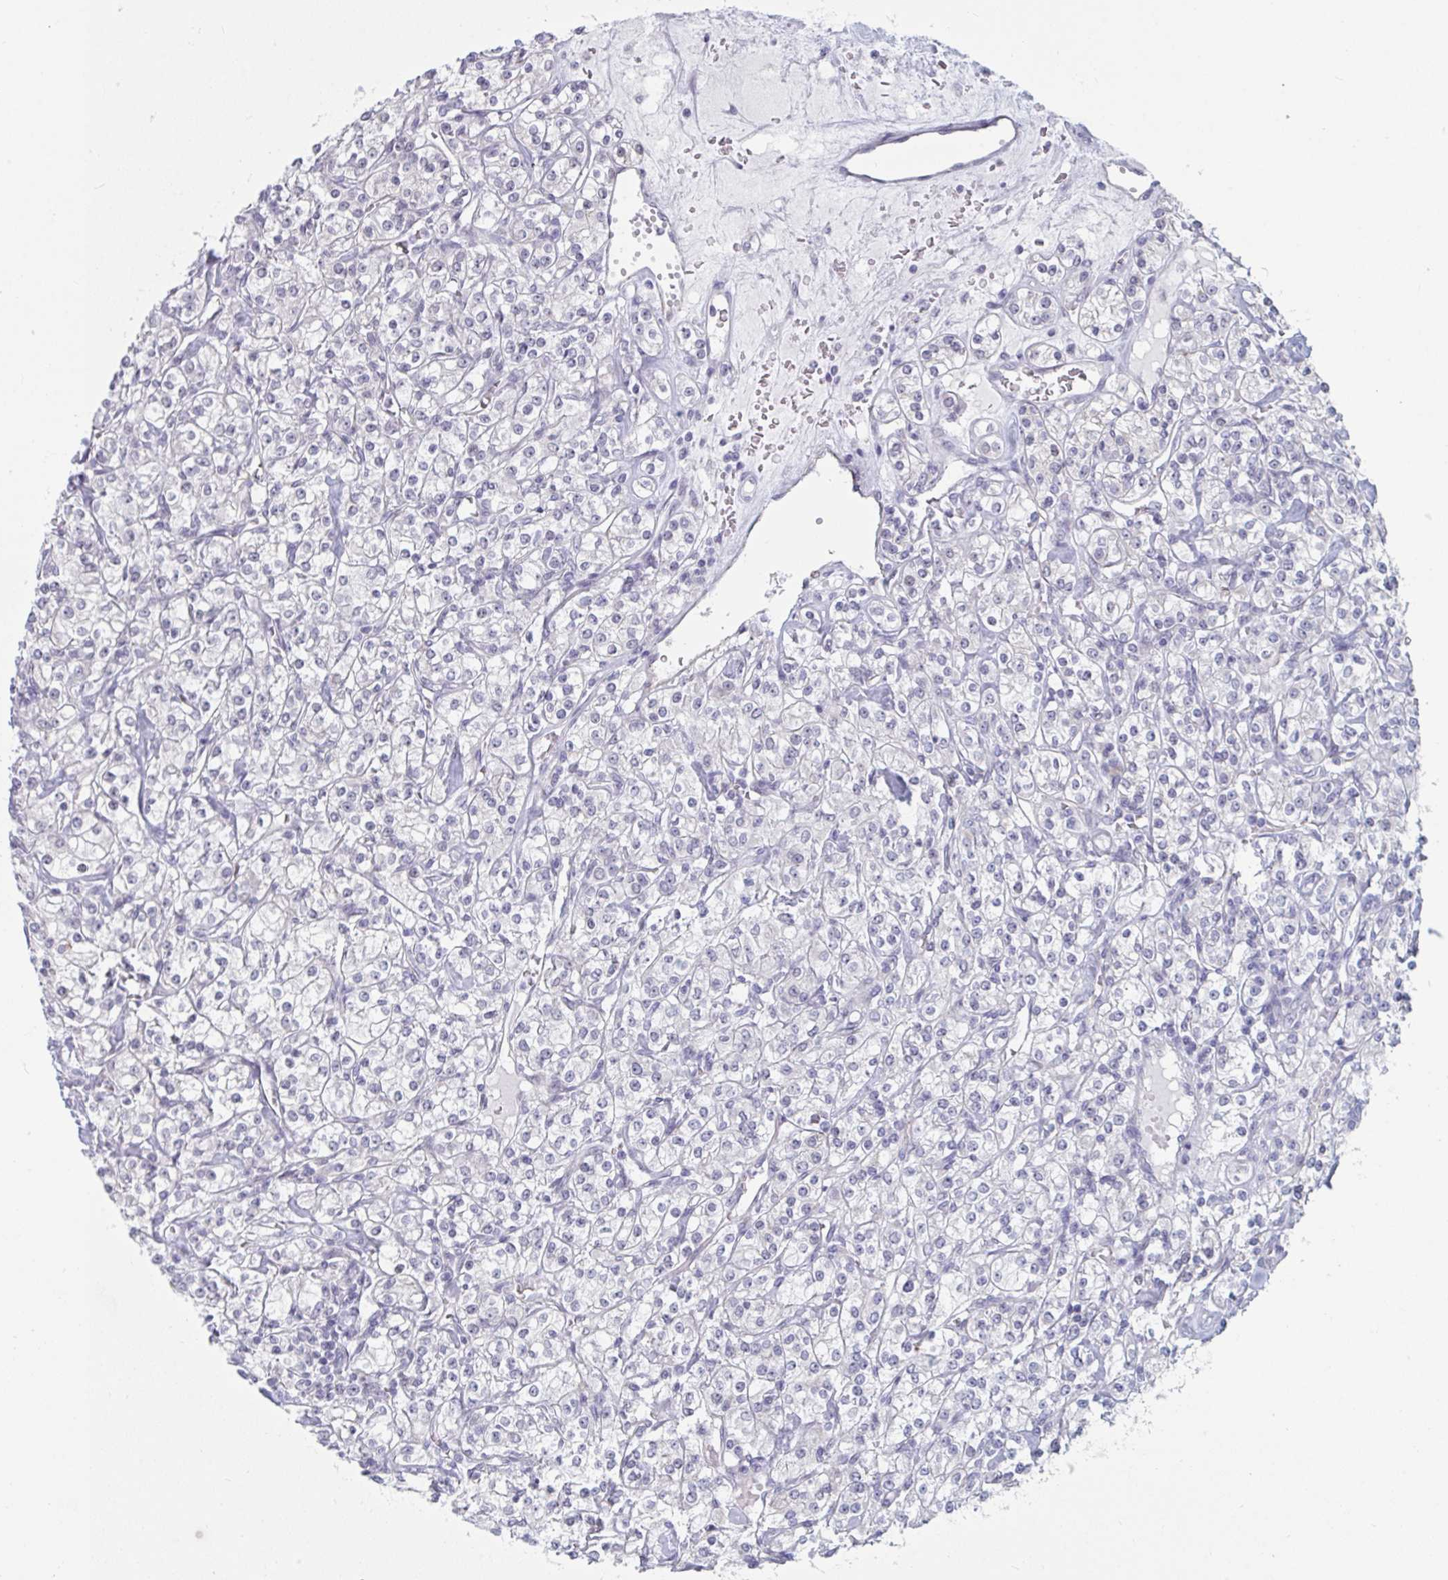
{"staining": {"intensity": "negative", "quantity": "none", "location": "none"}, "tissue": "renal cancer", "cell_type": "Tumor cells", "image_type": "cancer", "snomed": [{"axis": "morphology", "description": "Adenocarcinoma, NOS"}, {"axis": "topography", "description": "Kidney"}], "caption": "Renal adenocarcinoma stained for a protein using immunohistochemistry reveals no staining tumor cells.", "gene": "FOXA1", "patient": {"sex": "male", "age": 77}}